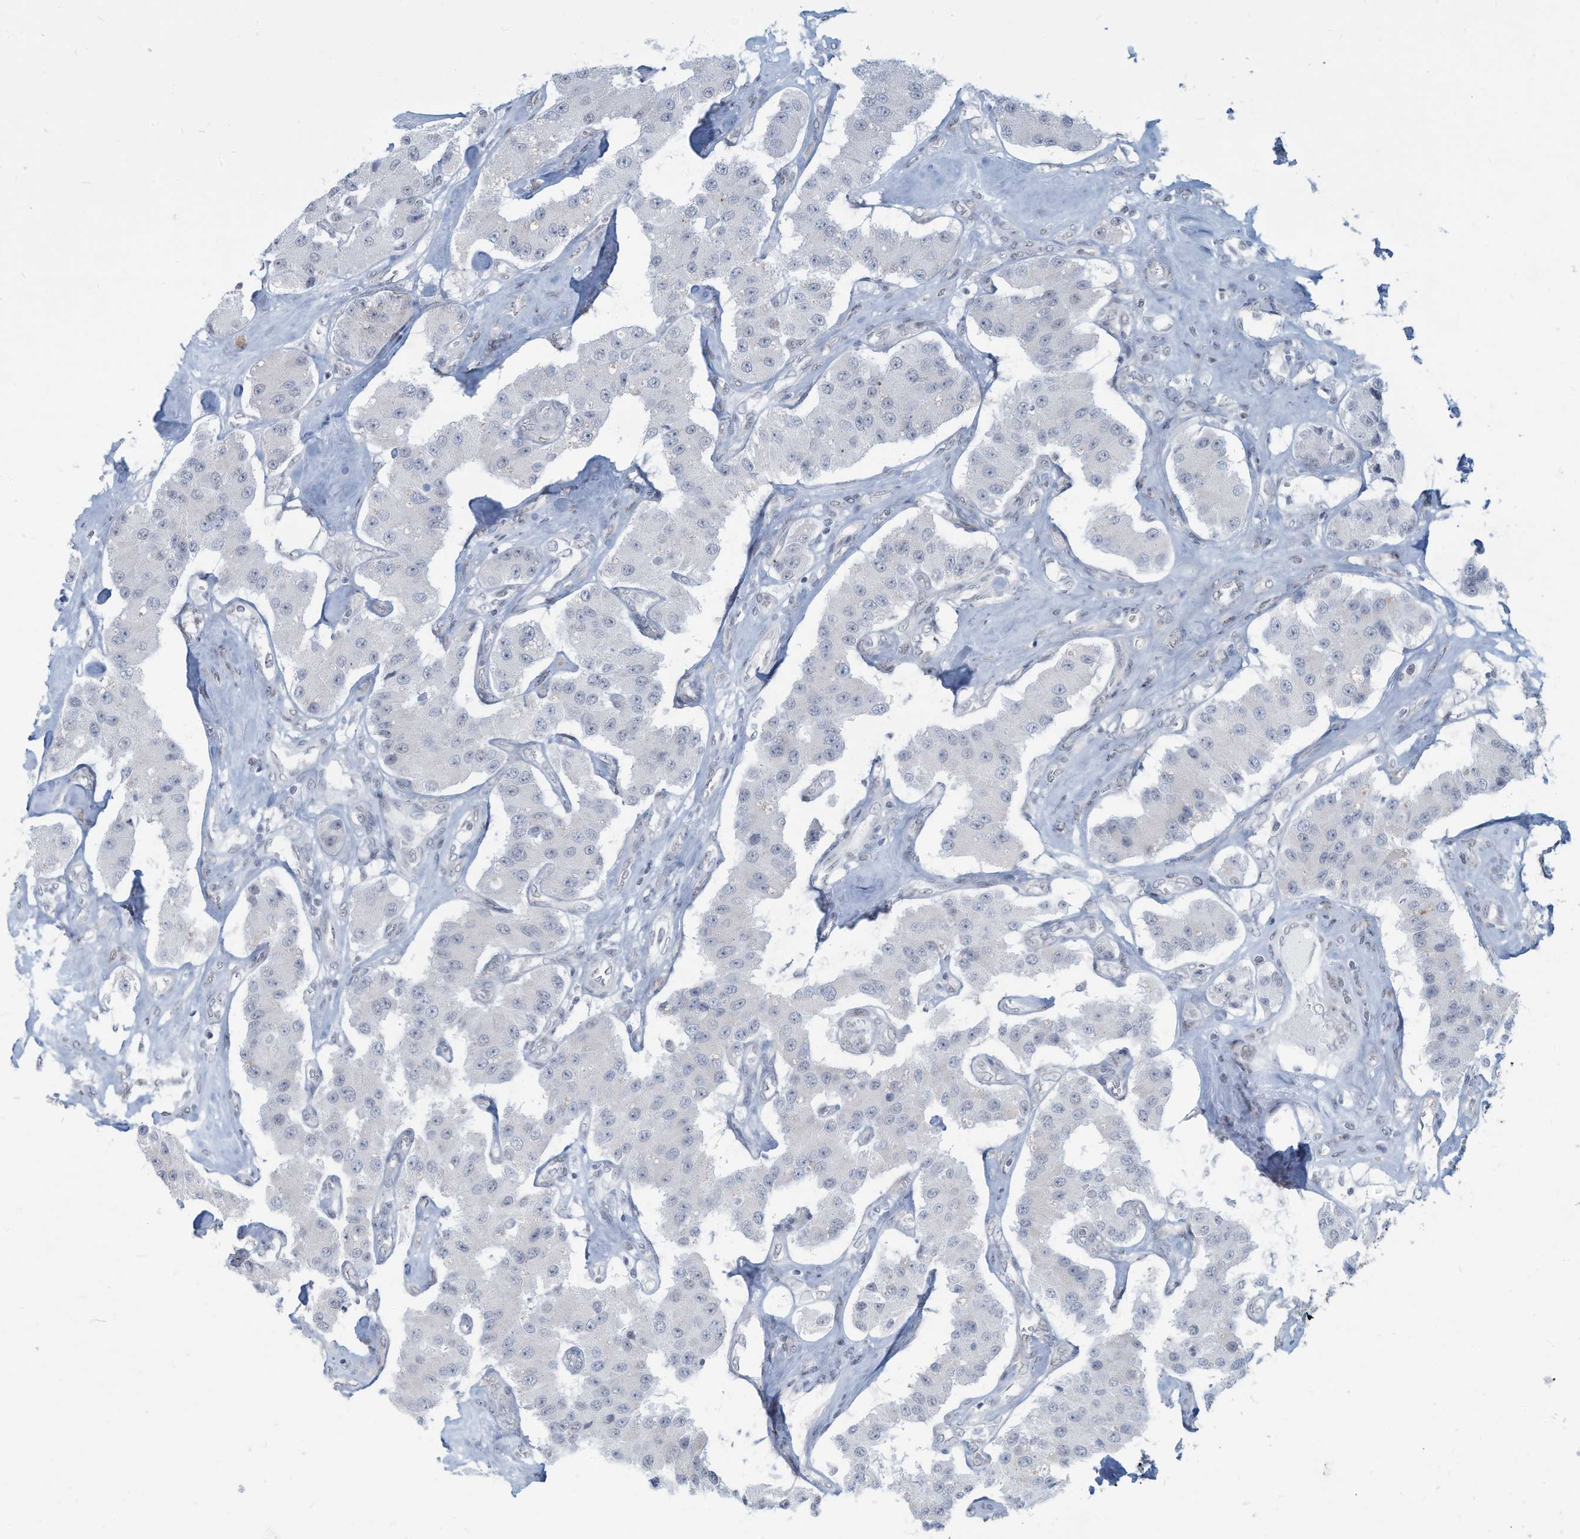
{"staining": {"intensity": "negative", "quantity": "none", "location": "none"}, "tissue": "carcinoid", "cell_type": "Tumor cells", "image_type": "cancer", "snomed": [{"axis": "morphology", "description": "Carcinoid, malignant, NOS"}, {"axis": "topography", "description": "Pancreas"}], "caption": "Human carcinoid stained for a protein using immunohistochemistry demonstrates no expression in tumor cells.", "gene": "SARNP", "patient": {"sex": "male", "age": 41}}